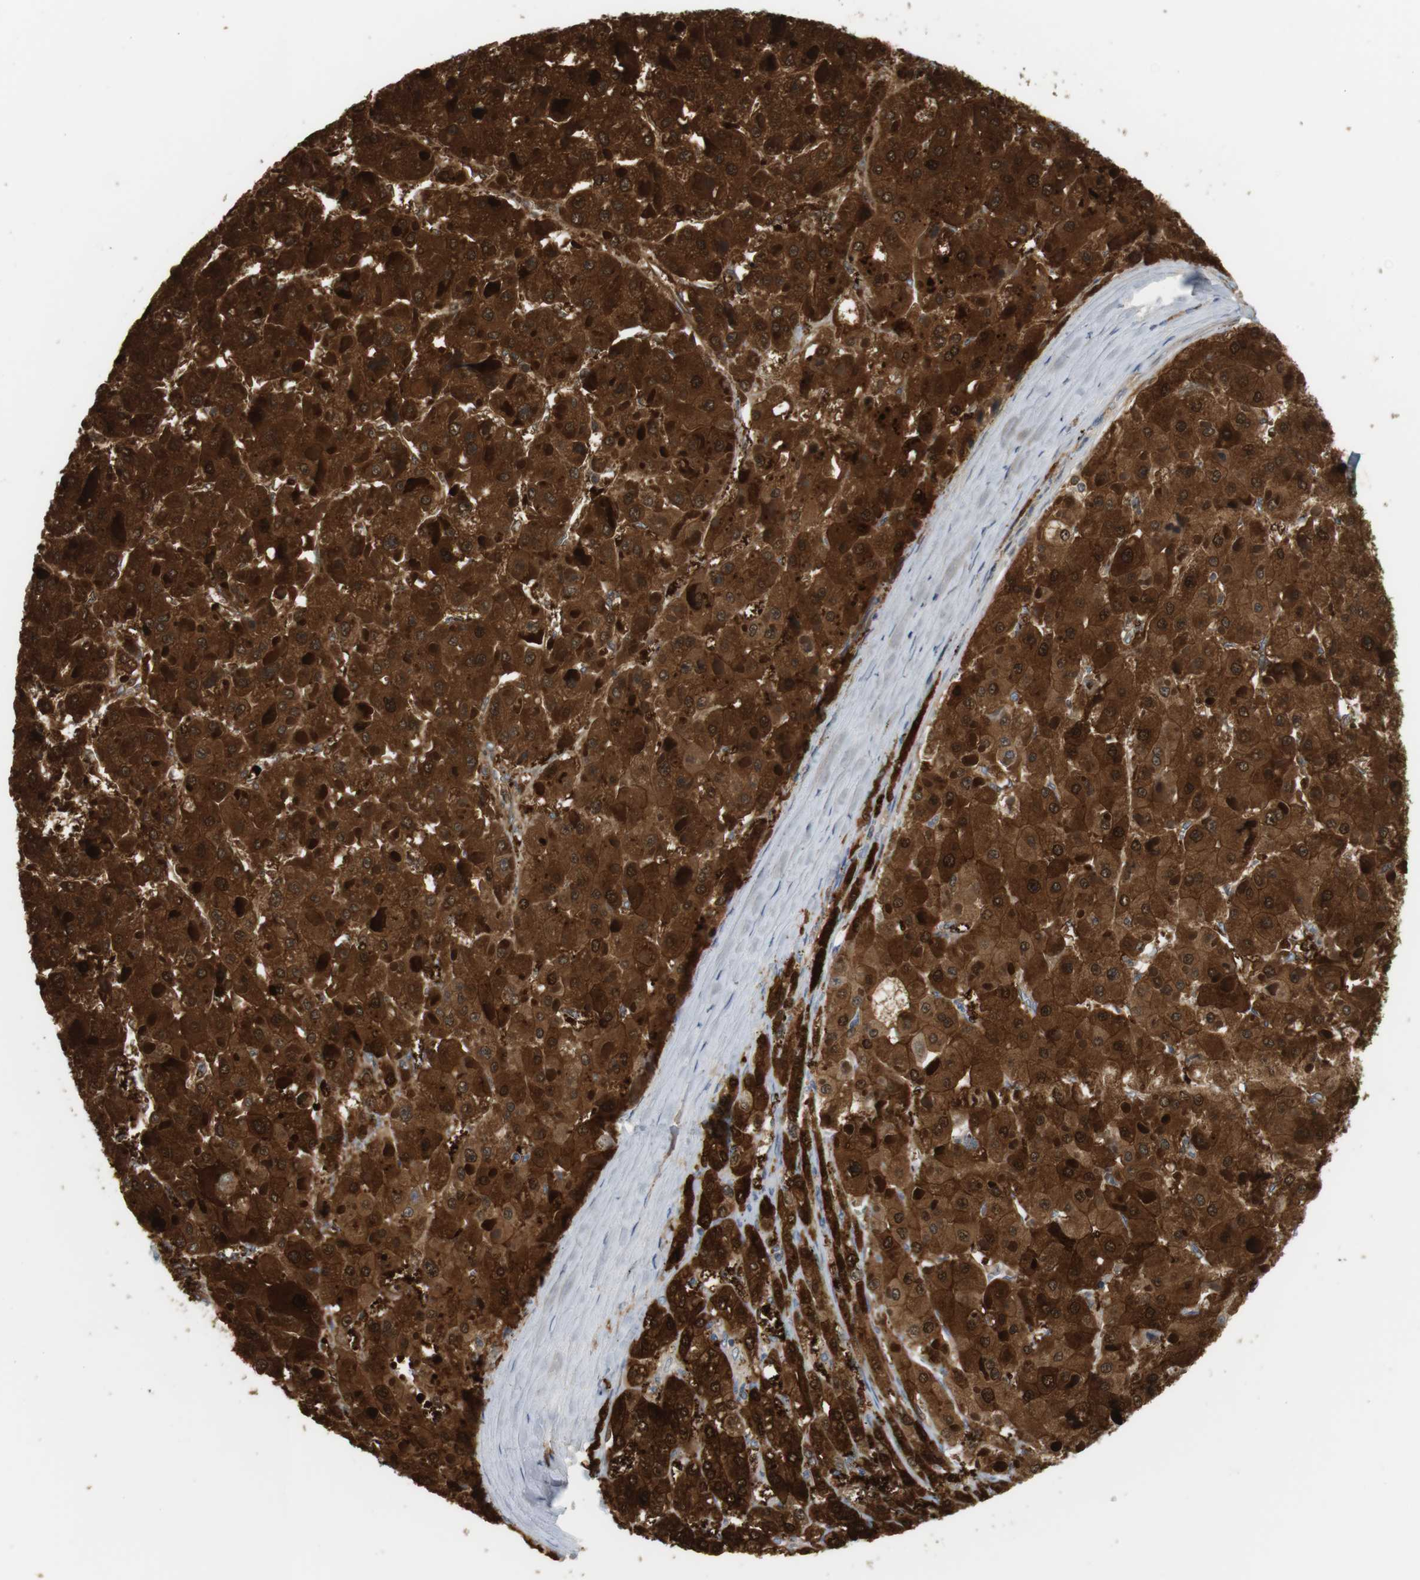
{"staining": {"intensity": "strong", "quantity": ">75%", "location": "cytoplasmic/membranous,nuclear"}, "tissue": "liver cancer", "cell_type": "Tumor cells", "image_type": "cancer", "snomed": [{"axis": "morphology", "description": "Carcinoma, Hepatocellular, NOS"}, {"axis": "topography", "description": "Liver"}], "caption": "IHC (DAB) staining of liver cancer exhibits strong cytoplasmic/membranous and nuclear protein expression in approximately >75% of tumor cells. (Brightfield microscopy of DAB IHC at high magnification).", "gene": "CREB3L2", "patient": {"sex": "female", "age": 73}}